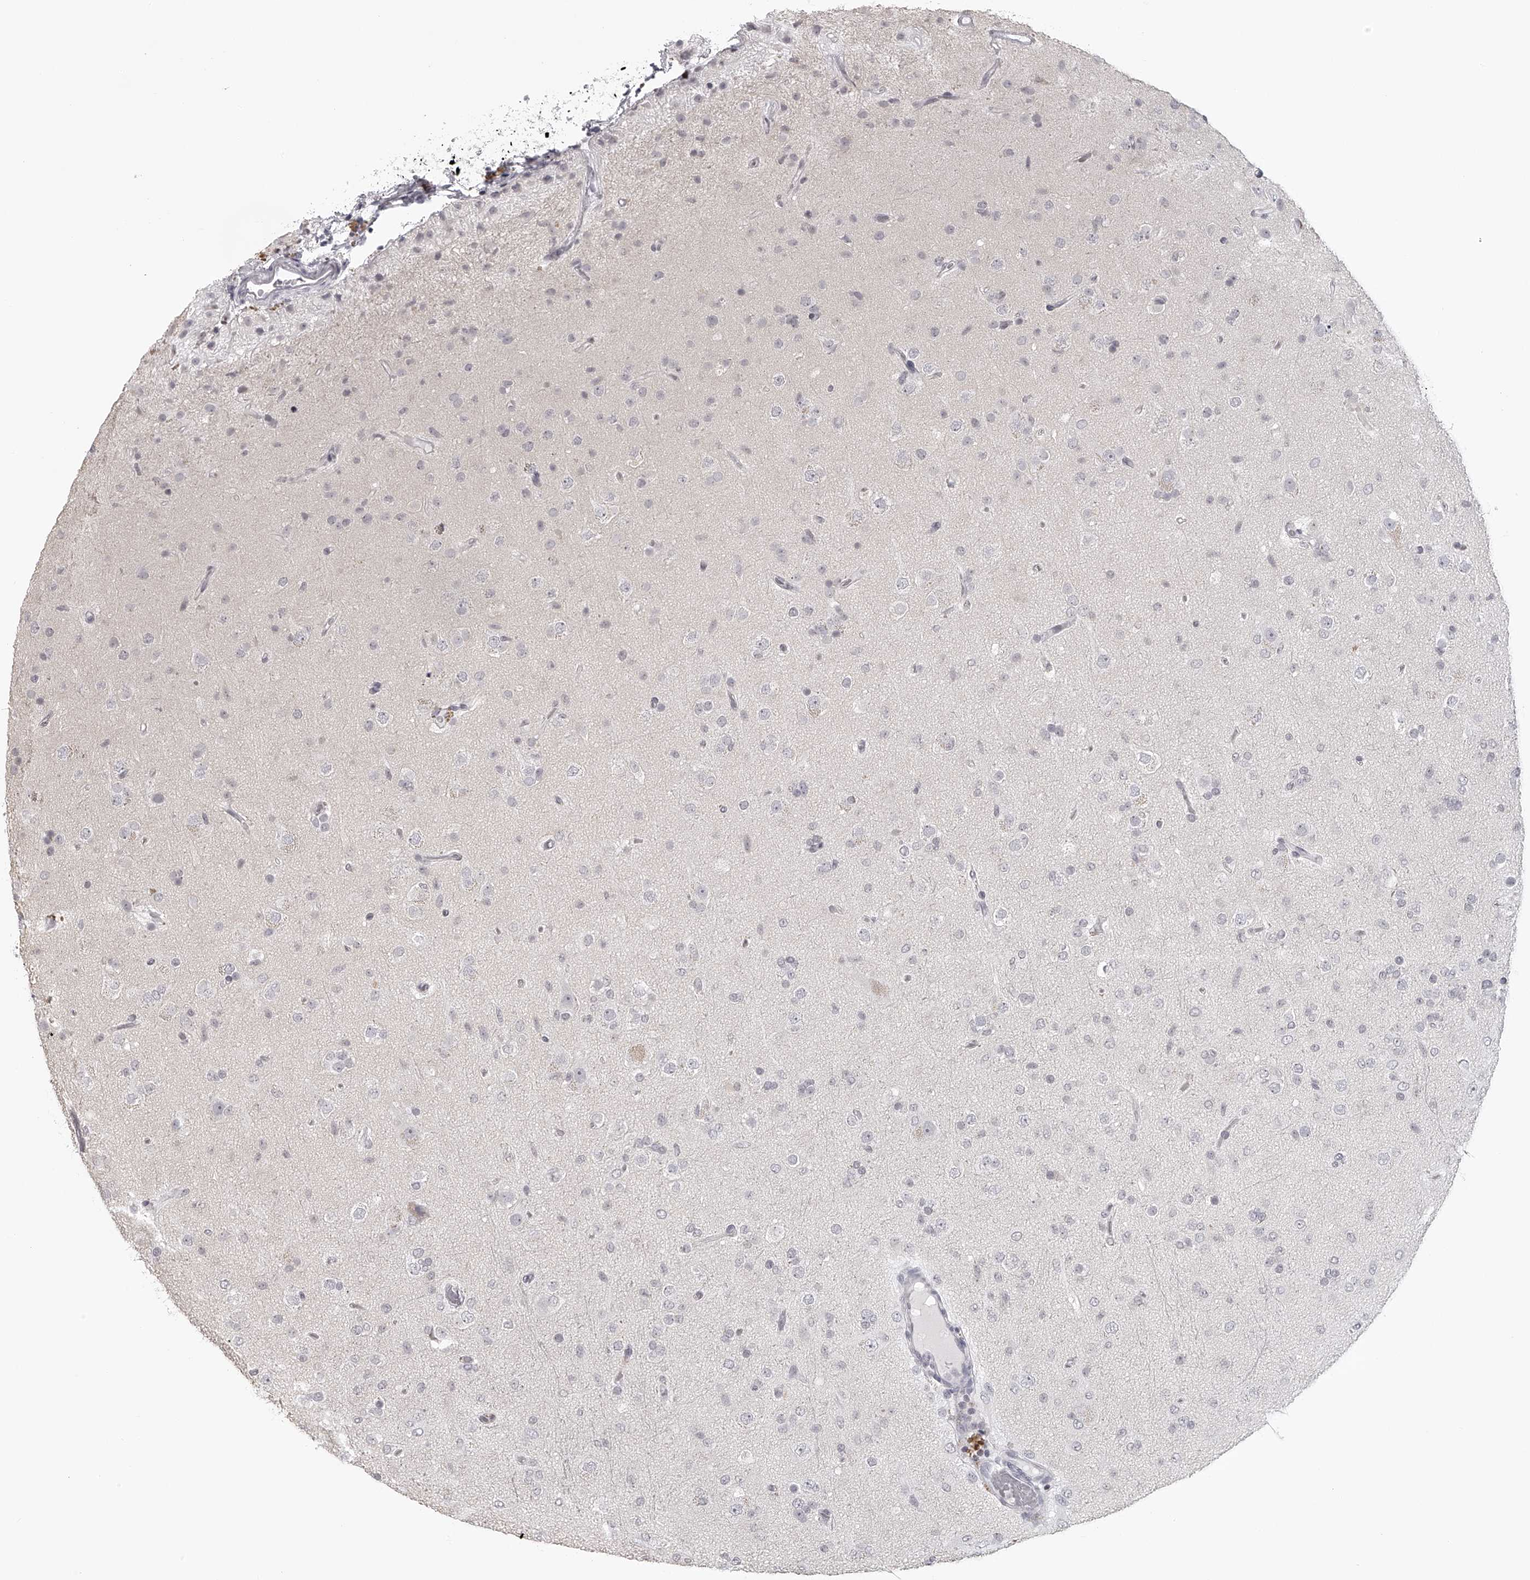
{"staining": {"intensity": "negative", "quantity": "none", "location": "none"}, "tissue": "glioma", "cell_type": "Tumor cells", "image_type": "cancer", "snomed": [{"axis": "morphology", "description": "Glioma, malignant, Low grade"}, {"axis": "topography", "description": "Brain"}], "caption": "Immunohistochemistry photomicrograph of malignant glioma (low-grade) stained for a protein (brown), which exhibits no positivity in tumor cells. (DAB (3,3'-diaminobenzidine) immunohistochemistry, high magnification).", "gene": "SEC11C", "patient": {"sex": "male", "age": 65}}